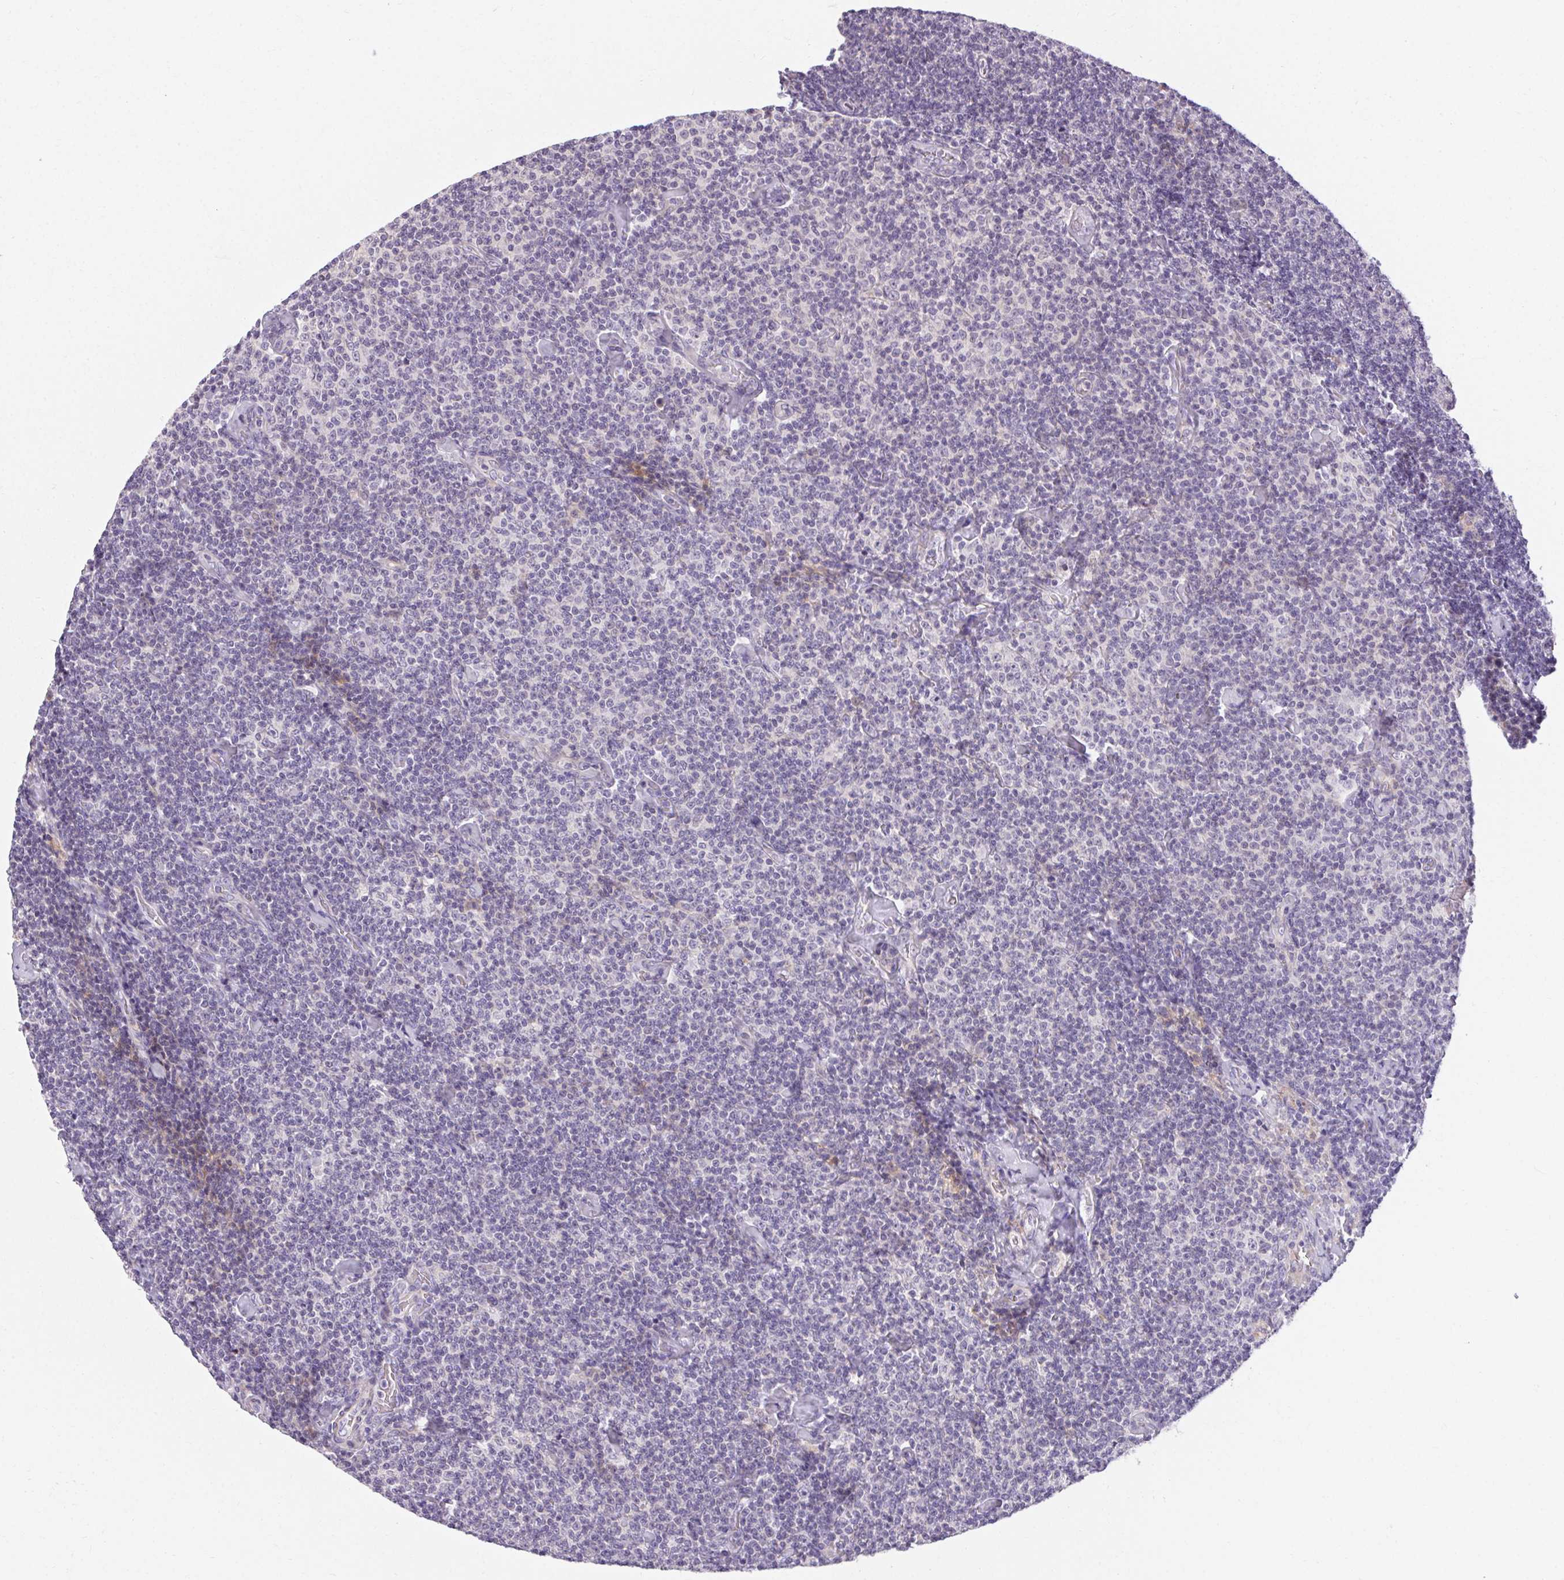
{"staining": {"intensity": "negative", "quantity": "none", "location": "none"}, "tissue": "lymphoma", "cell_type": "Tumor cells", "image_type": "cancer", "snomed": [{"axis": "morphology", "description": "Malignant lymphoma, non-Hodgkin's type, Low grade"}, {"axis": "topography", "description": "Lymph node"}], "caption": "The photomicrograph exhibits no significant positivity in tumor cells of malignant lymphoma, non-Hodgkin's type (low-grade).", "gene": "TMEM52B", "patient": {"sex": "male", "age": 81}}